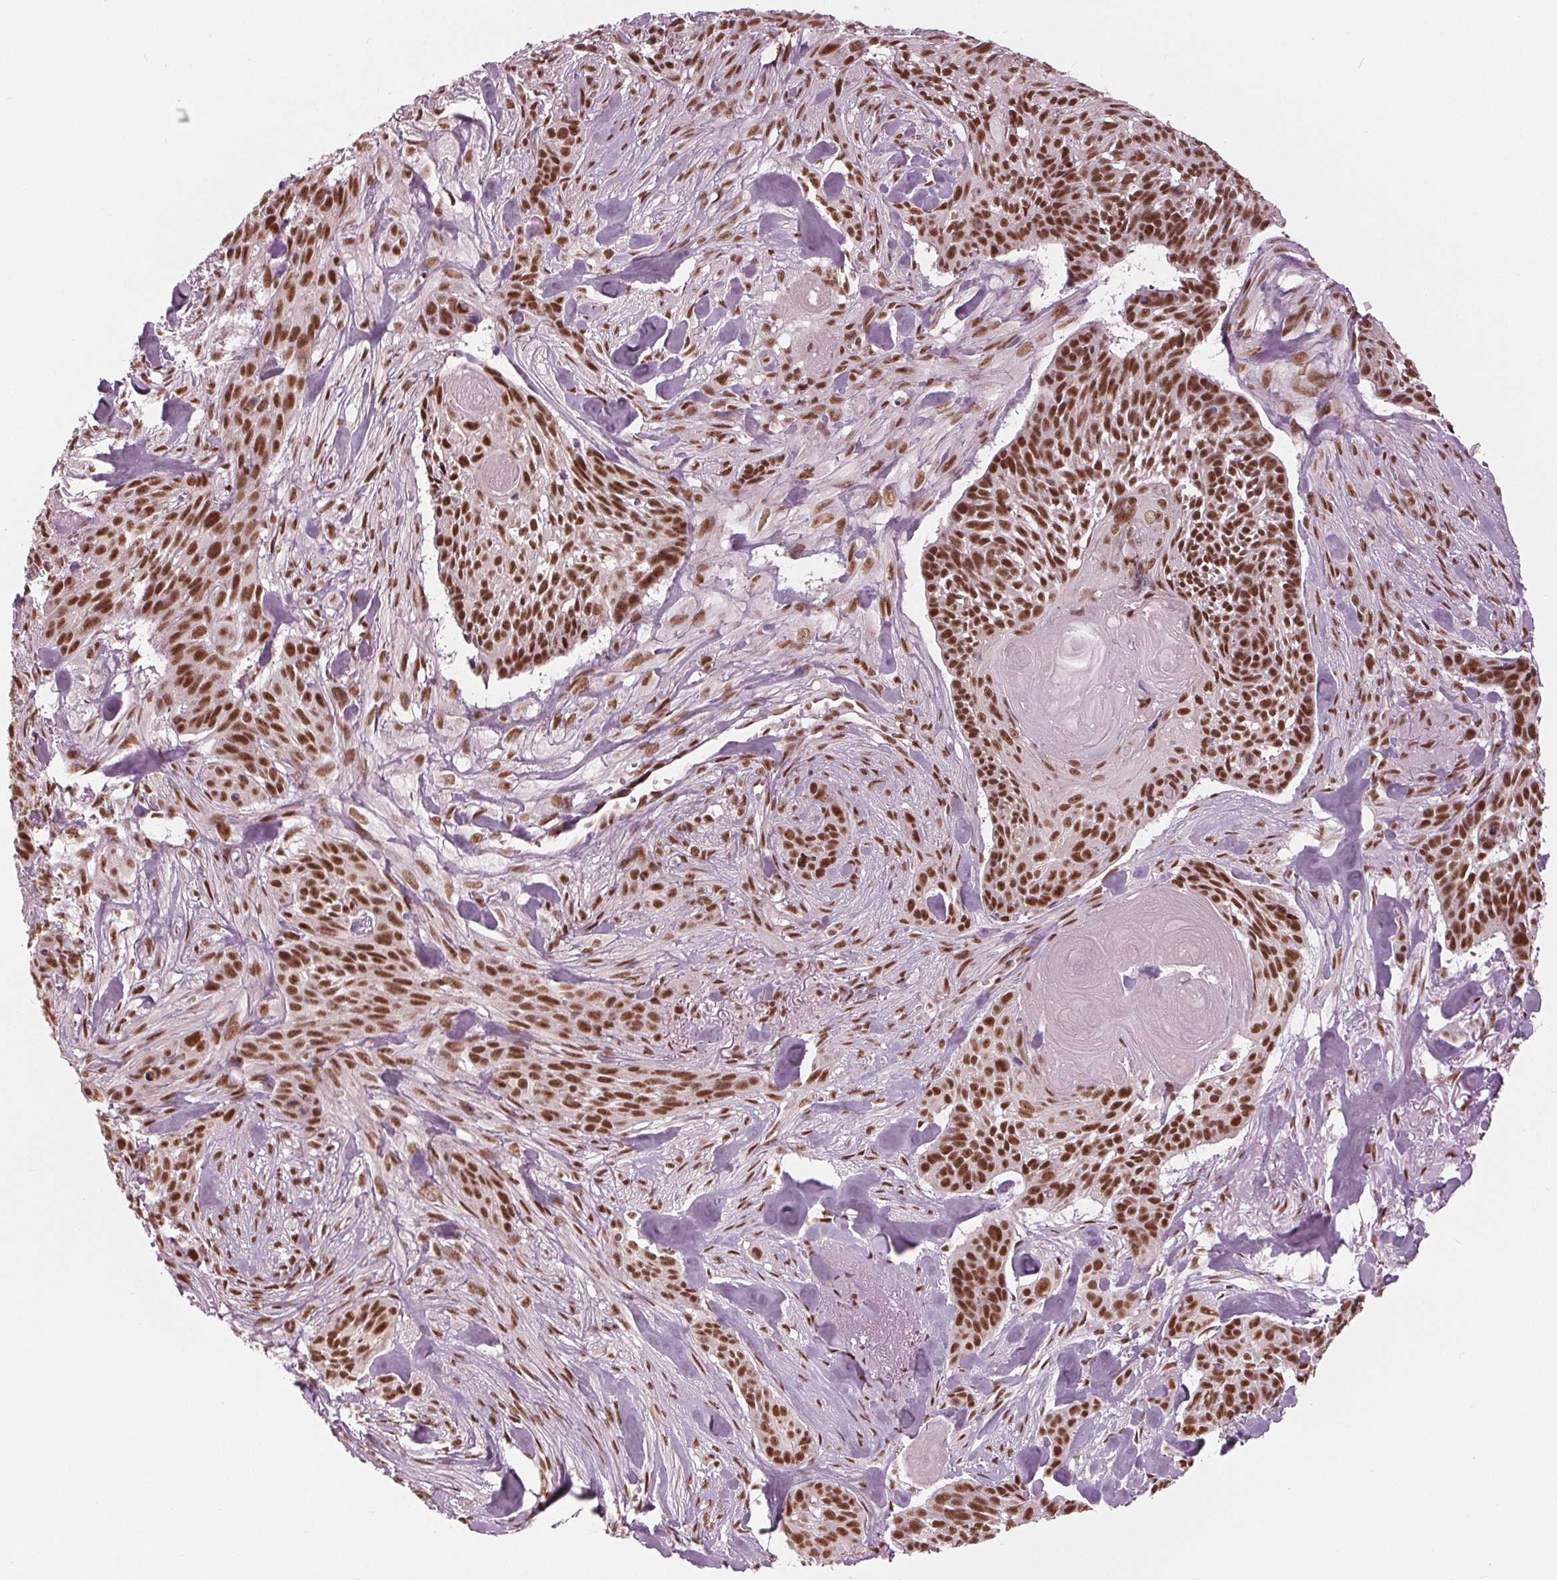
{"staining": {"intensity": "strong", "quantity": ">75%", "location": "nuclear"}, "tissue": "skin cancer", "cell_type": "Tumor cells", "image_type": "cancer", "snomed": [{"axis": "morphology", "description": "Basal cell carcinoma"}, {"axis": "topography", "description": "Skin"}], "caption": "About >75% of tumor cells in human skin cancer demonstrate strong nuclear protein staining as visualized by brown immunohistochemical staining.", "gene": "LSM2", "patient": {"sex": "male", "age": 87}}